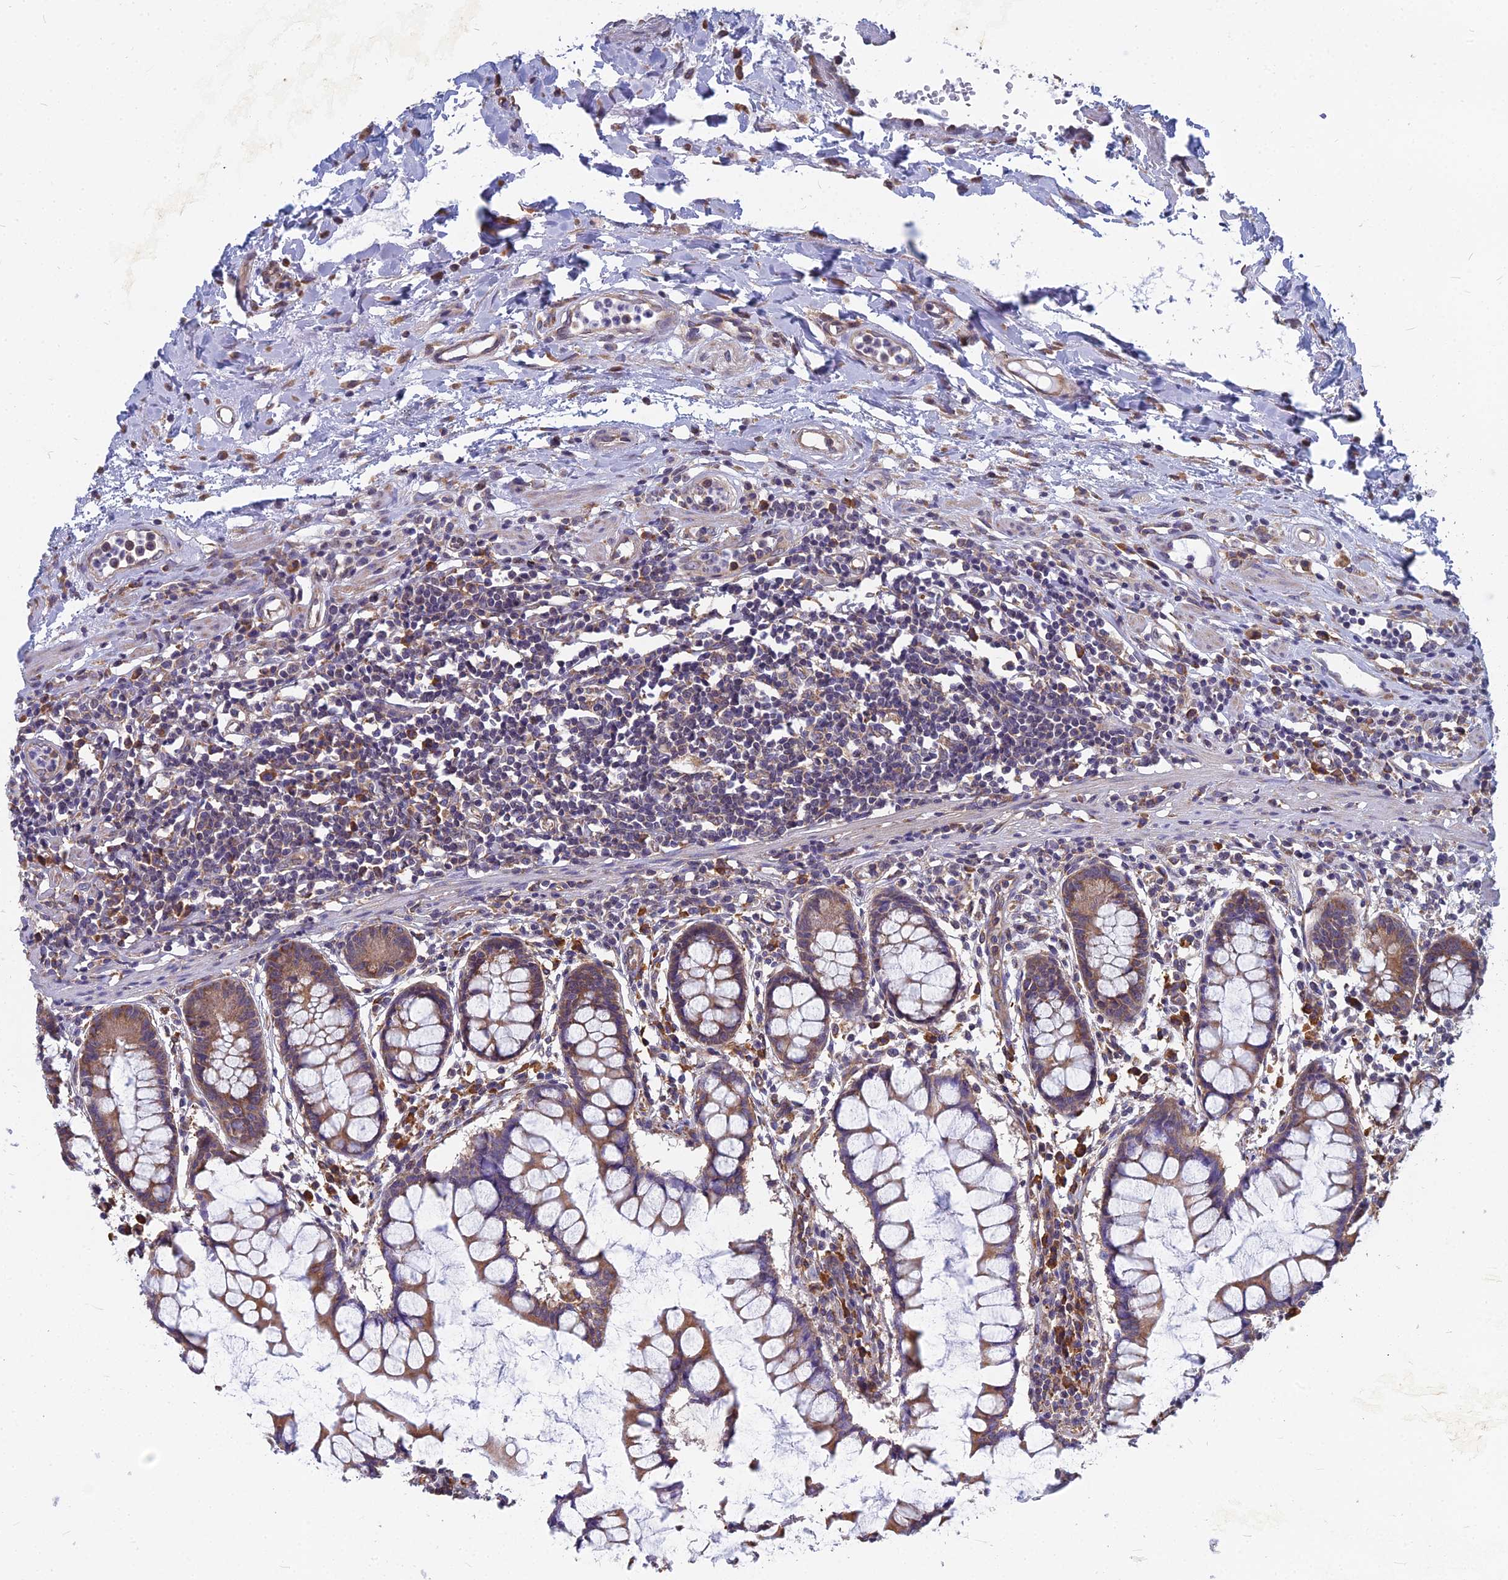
{"staining": {"intensity": "weak", "quantity": "25%-75%", "location": "cytoplasmic/membranous"}, "tissue": "colon", "cell_type": "Endothelial cells", "image_type": "normal", "snomed": [{"axis": "morphology", "description": "Normal tissue, NOS"}, {"axis": "morphology", "description": "Adenocarcinoma, NOS"}, {"axis": "topography", "description": "Colon"}], "caption": "Immunohistochemistry (IHC) (DAB (3,3'-diaminobenzidine)) staining of benign colon reveals weak cytoplasmic/membranous protein positivity in approximately 25%-75% of endothelial cells. (DAB (3,3'-diaminobenzidine) IHC with brightfield microscopy, high magnification).", "gene": "KIAA1143", "patient": {"sex": "female", "age": 55}}